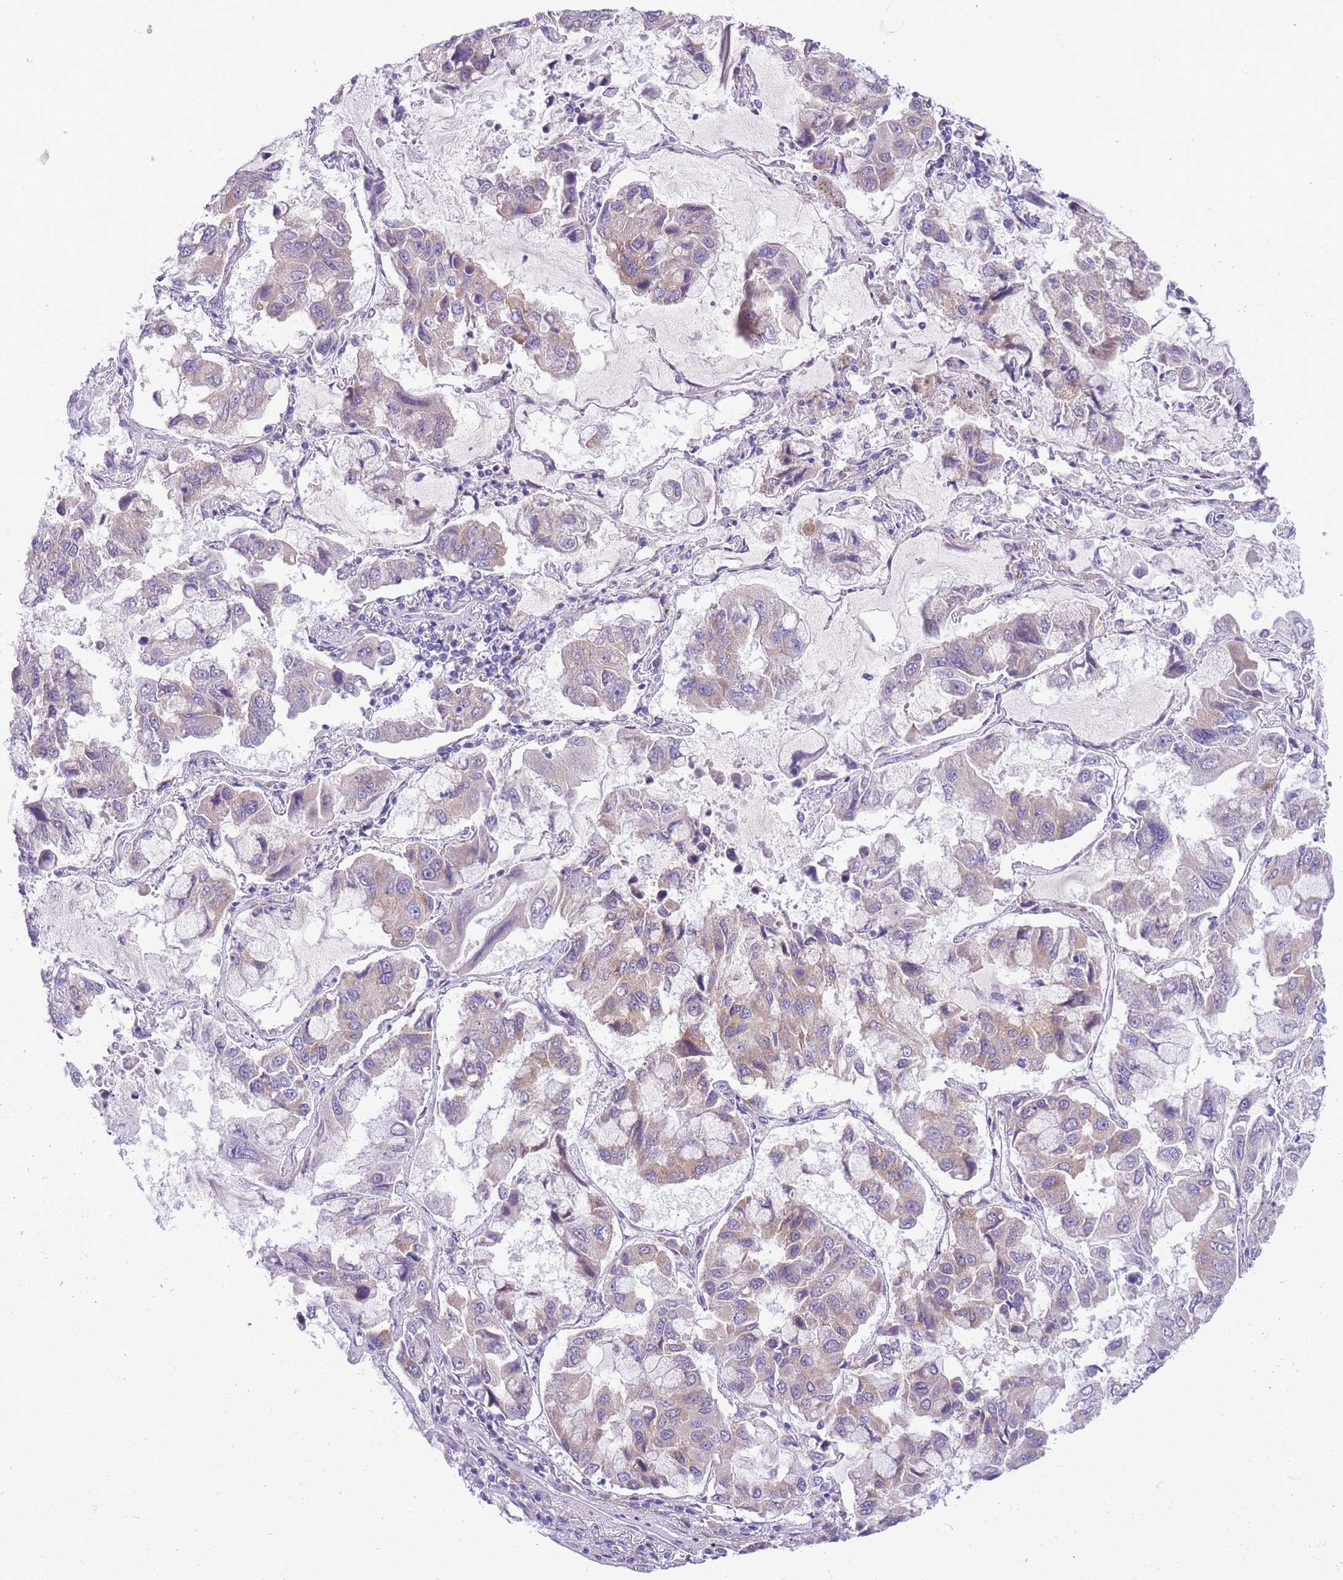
{"staining": {"intensity": "weak", "quantity": "<25%", "location": "cytoplasmic/membranous"}, "tissue": "lung cancer", "cell_type": "Tumor cells", "image_type": "cancer", "snomed": [{"axis": "morphology", "description": "Adenocarcinoma, NOS"}, {"axis": "topography", "description": "Lung"}], "caption": "Immunohistochemistry micrograph of adenocarcinoma (lung) stained for a protein (brown), which shows no positivity in tumor cells. The staining was performed using DAB (3,3'-diaminobenzidine) to visualize the protein expression in brown, while the nuclei were stained in blue with hematoxylin (Magnification: 20x).", "gene": "WWOX", "patient": {"sex": "male", "age": 64}}